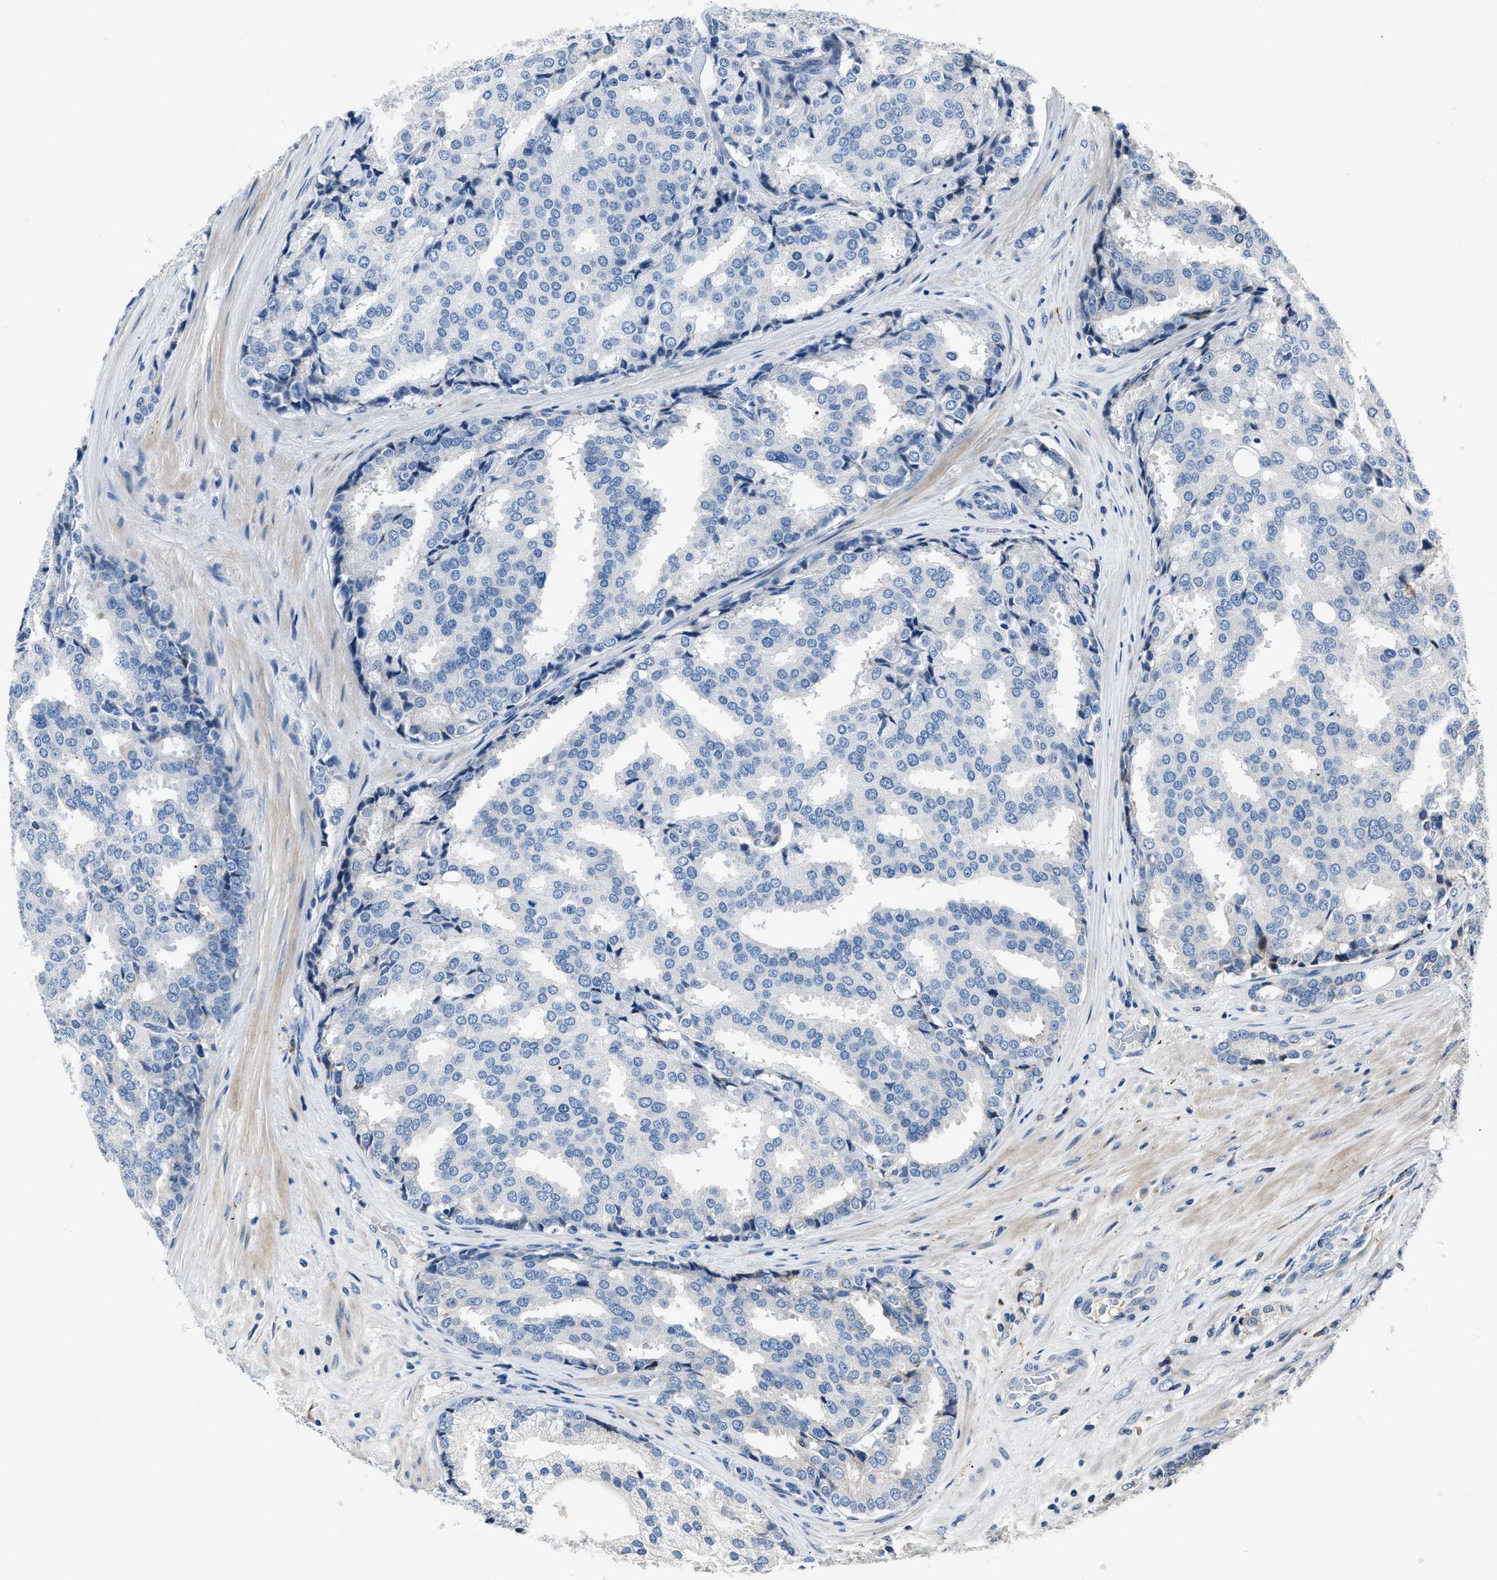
{"staining": {"intensity": "negative", "quantity": "none", "location": "none"}, "tissue": "prostate cancer", "cell_type": "Tumor cells", "image_type": "cancer", "snomed": [{"axis": "morphology", "description": "Adenocarcinoma, High grade"}, {"axis": "topography", "description": "Prostate"}], "caption": "This histopathology image is of prostate cancer (high-grade adenocarcinoma) stained with immunohistochemistry (IHC) to label a protein in brown with the nuclei are counter-stained blue. There is no expression in tumor cells.", "gene": "DNAJC24", "patient": {"sex": "male", "age": 50}}